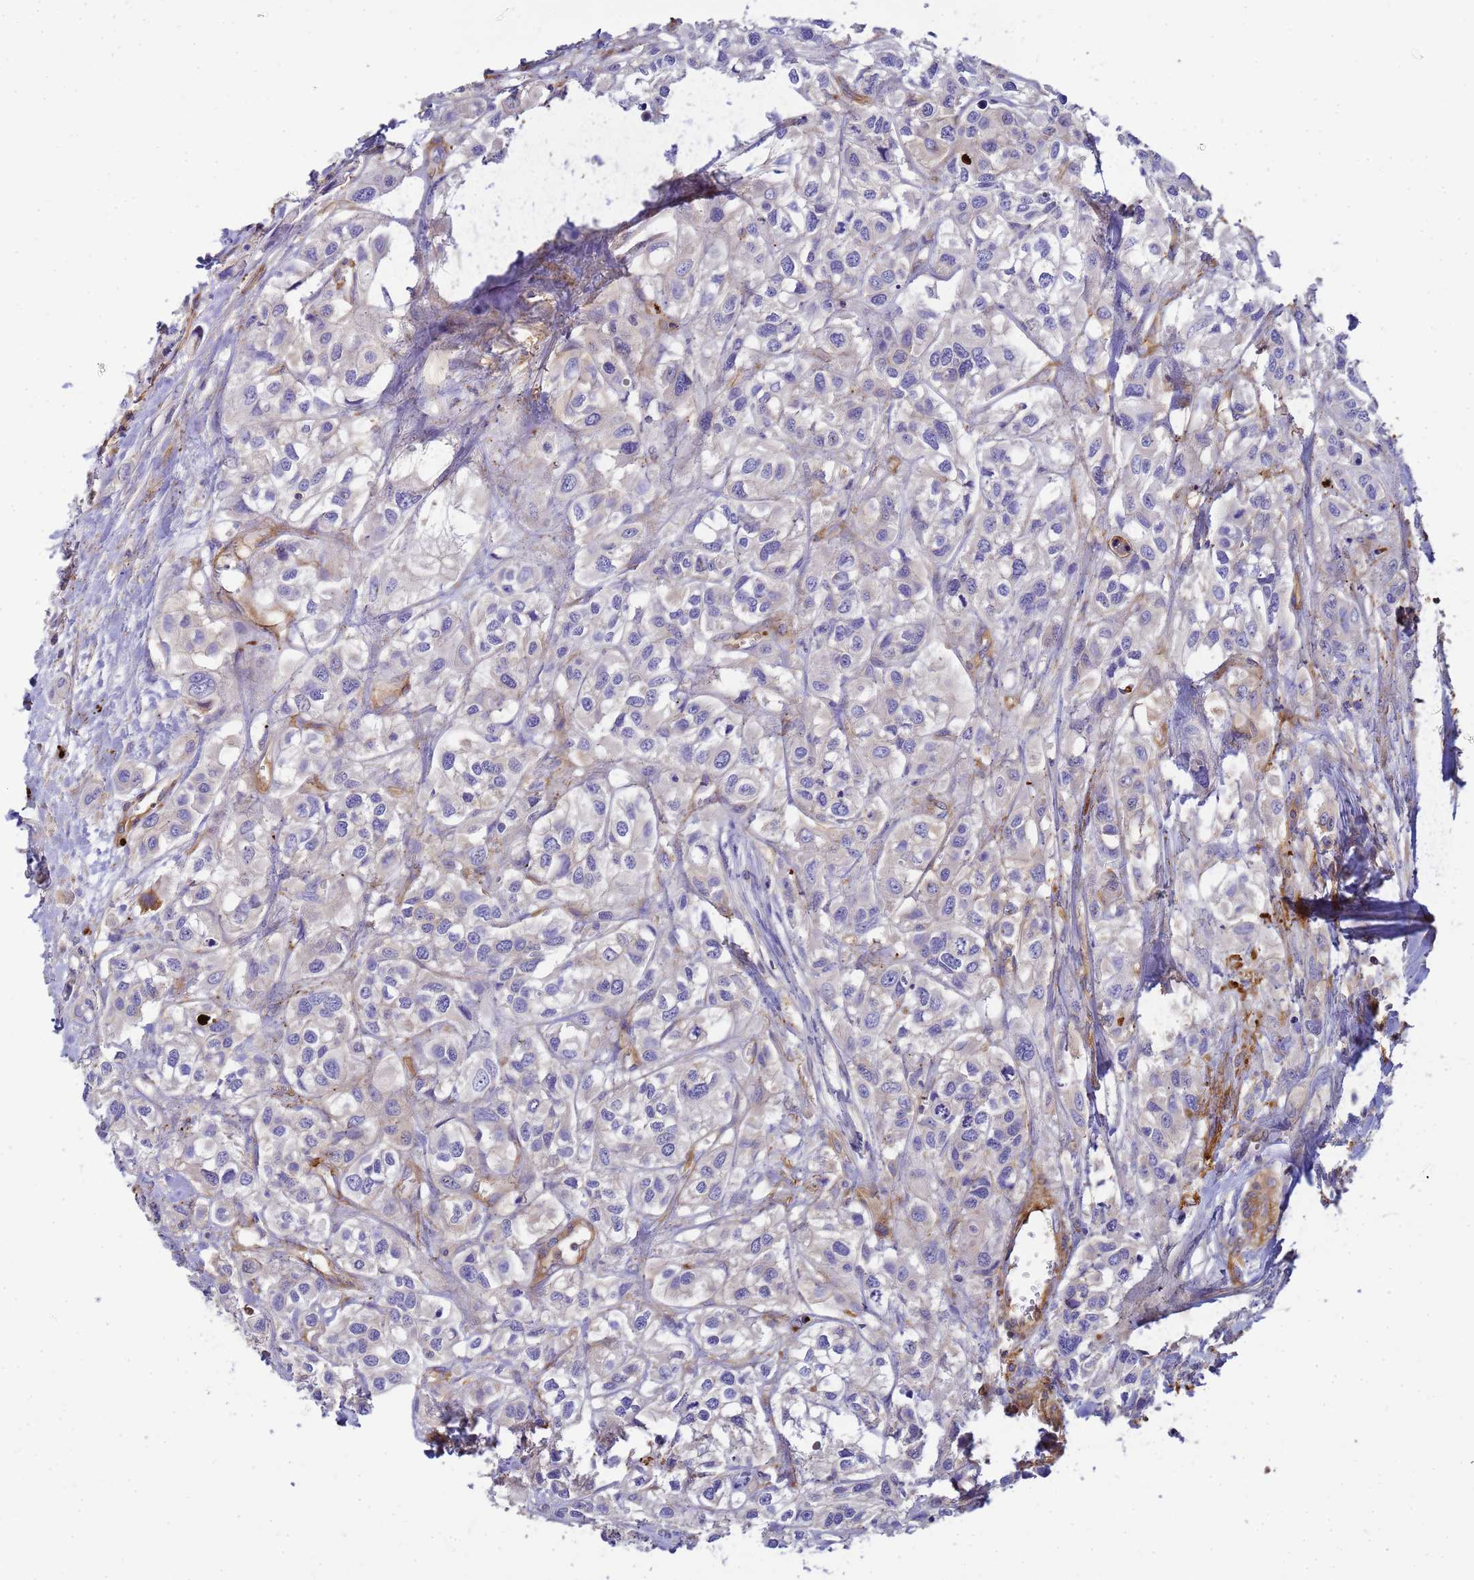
{"staining": {"intensity": "negative", "quantity": "none", "location": "none"}, "tissue": "urothelial cancer", "cell_type": "Tumor cells", "image_type": "cancer", "snomed": [{"axis": "morphology", "description": "Urothelial carcinoma, High grade"}, {"axis": "topography", "description": "Urinary bladder"}], "caption": "Histopathology image shows no significant protein staining in tumor cells of high-grade urothelial carcinoma.", "gene": "MYL12A", "patient": {"sex": "male", "age": 67}}